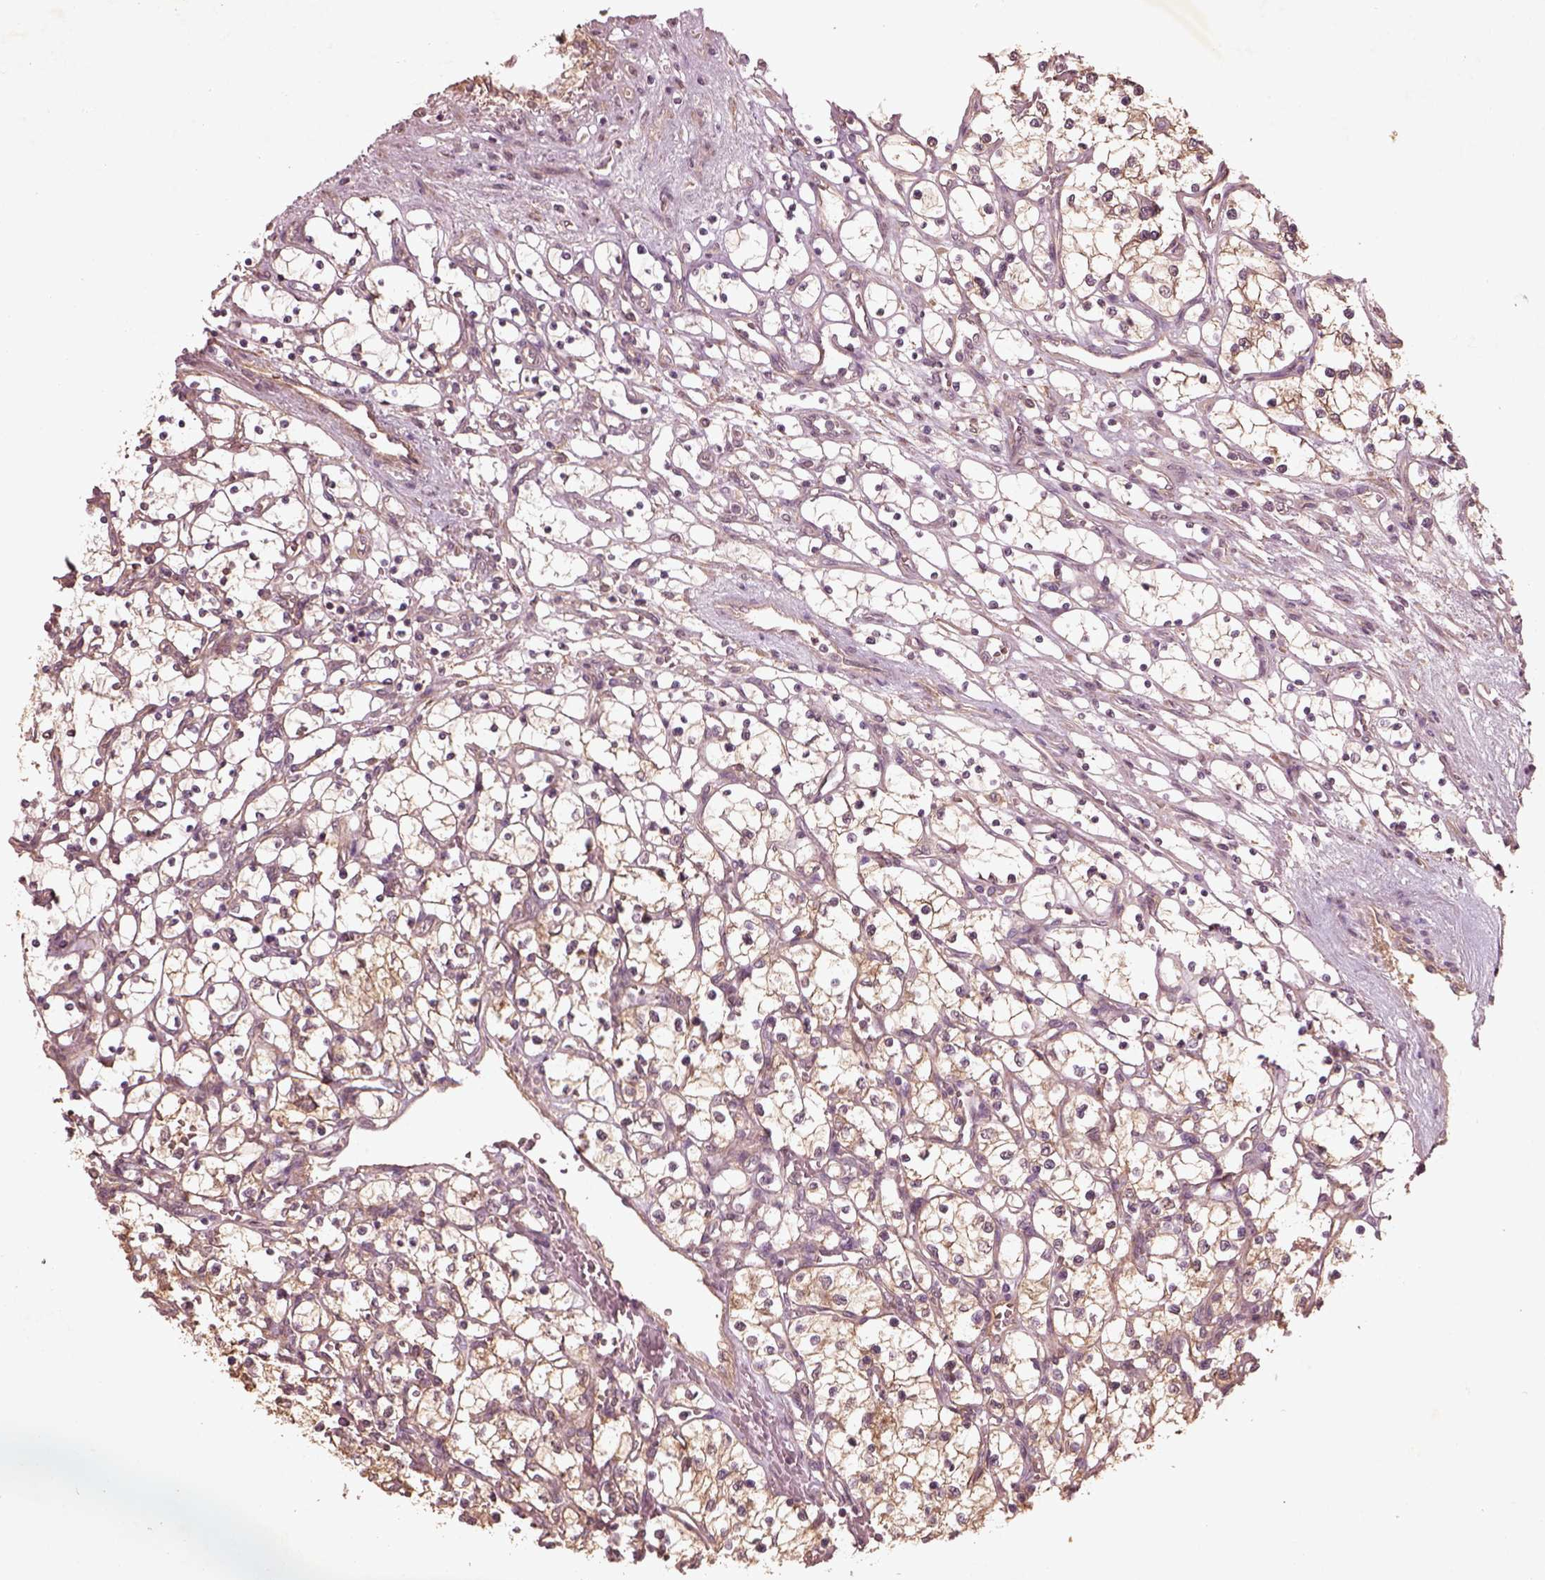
{"staining": {"intensity": "moderate", "quantity": ">75%", "location": "cytoplasmic/membranous"}, "tissue": "renal cancer", "cell_type": "Tumor cells", "image_type": "cancer", "snomed": [{"axis": "morphology", "description": "Adenocarcinoma, NOS"}, {"axis": "topography", "description": "Kidney"}], "caption": "A histopathology image showing moderate cytoplasmic/membranous expression in approximately >75% of tumor cells in renal cancer, as visualized by brown immunohistochemical staining.", "gene": "FAM234A", "patient": {"sex": "female", "age": 69}}